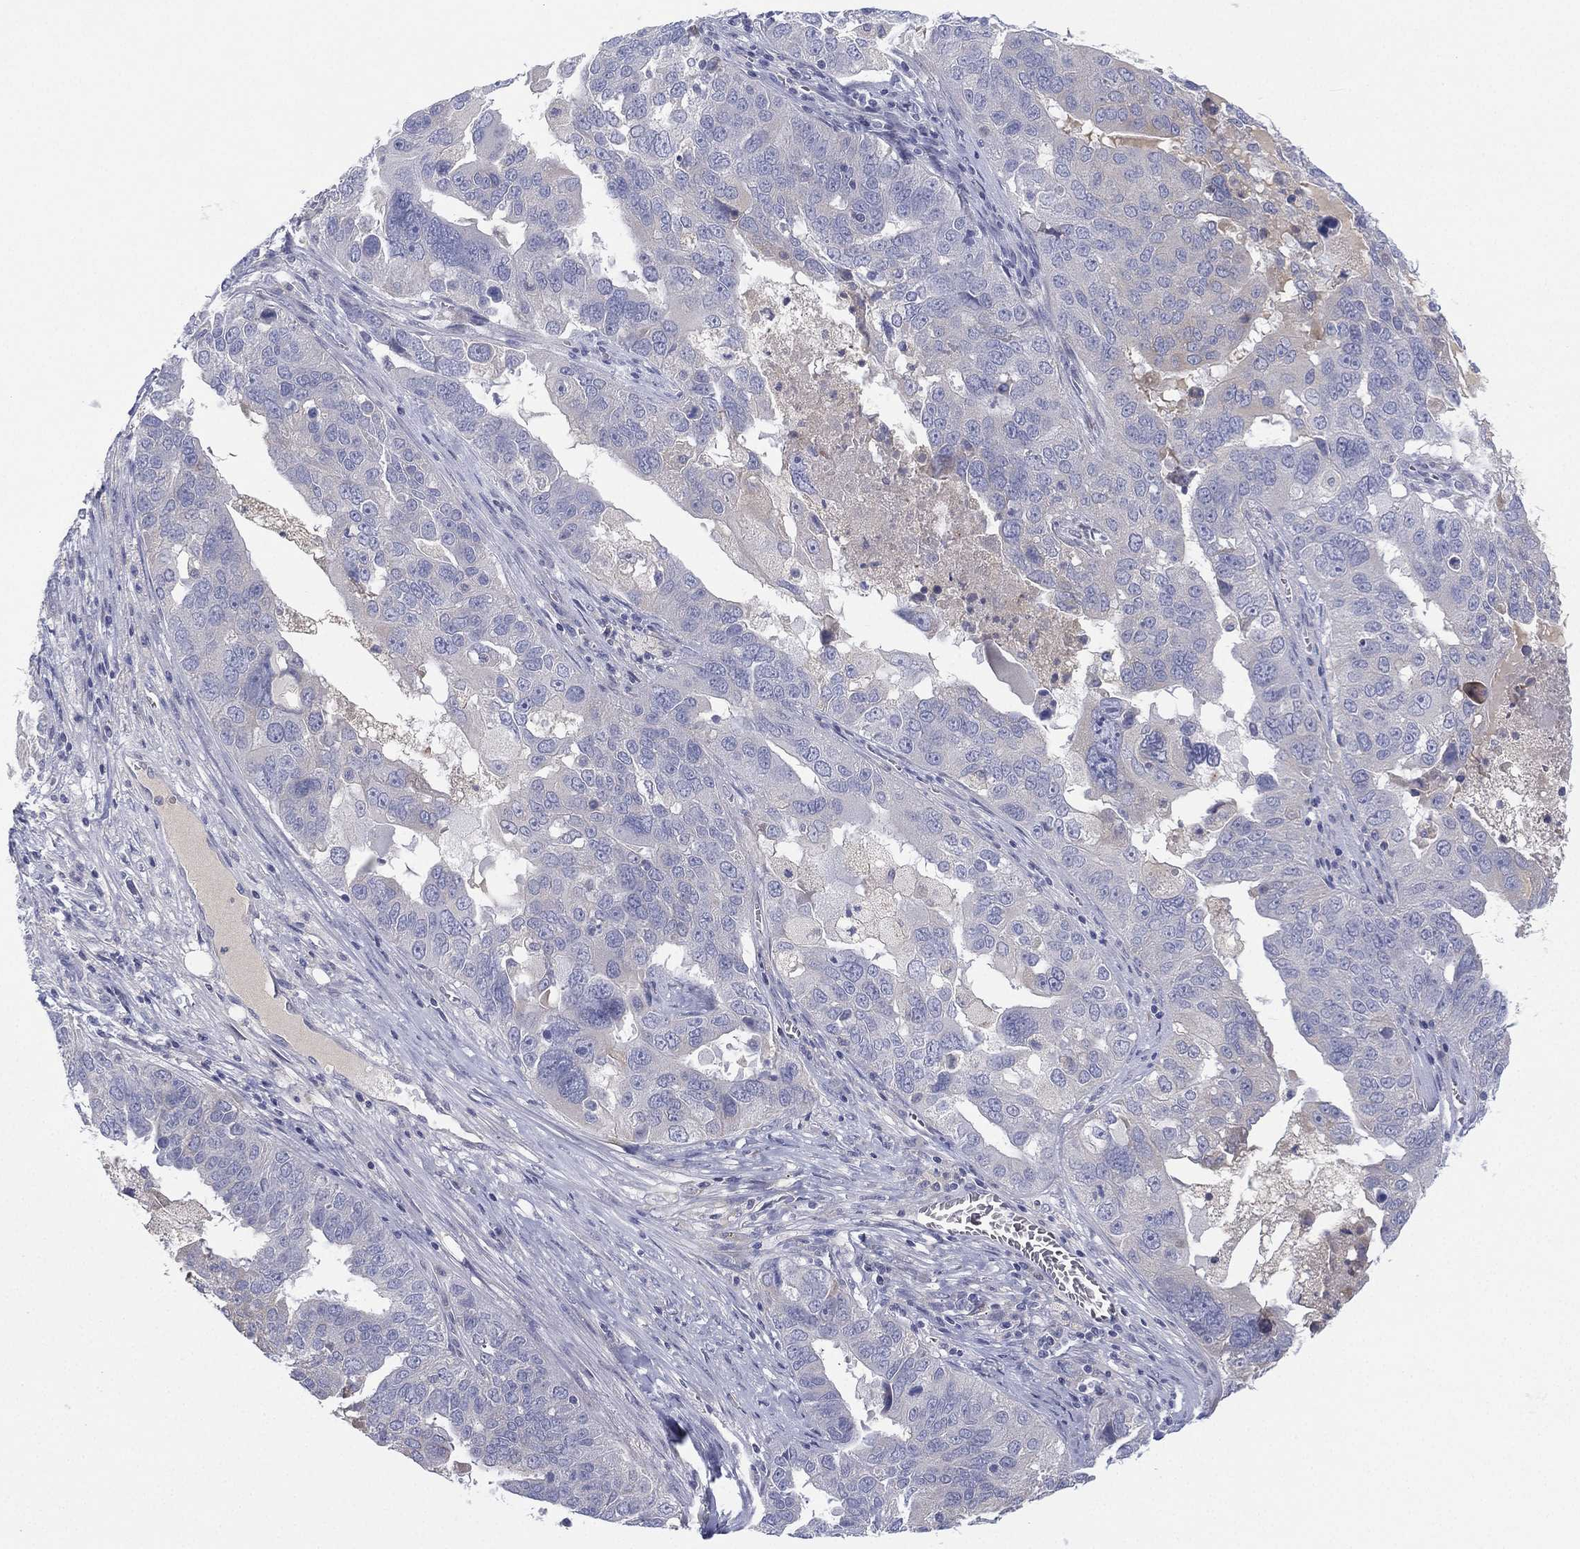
{"staining": {"intensity": "negative", "quantity": "none", "location": "none"}, "tissue": "ovarian cancer", "cell_type": "Tumor cells", "image_type": "cancer", "snomed": [{"axis": "morphology", "description": "Carcinoma, endometroid"}, {"axis": "topography", "description": "Soft tissue"}, {"axis": "topography", "description": "Ovary"}], "caption": "An immunohistochemistry photomicrograph of ovarian cancer is shown. There is no staining in tumor cells of ovarian cancer.", "gene": "CYP2D6", "patient": {"sex": "female", "age": 52}}